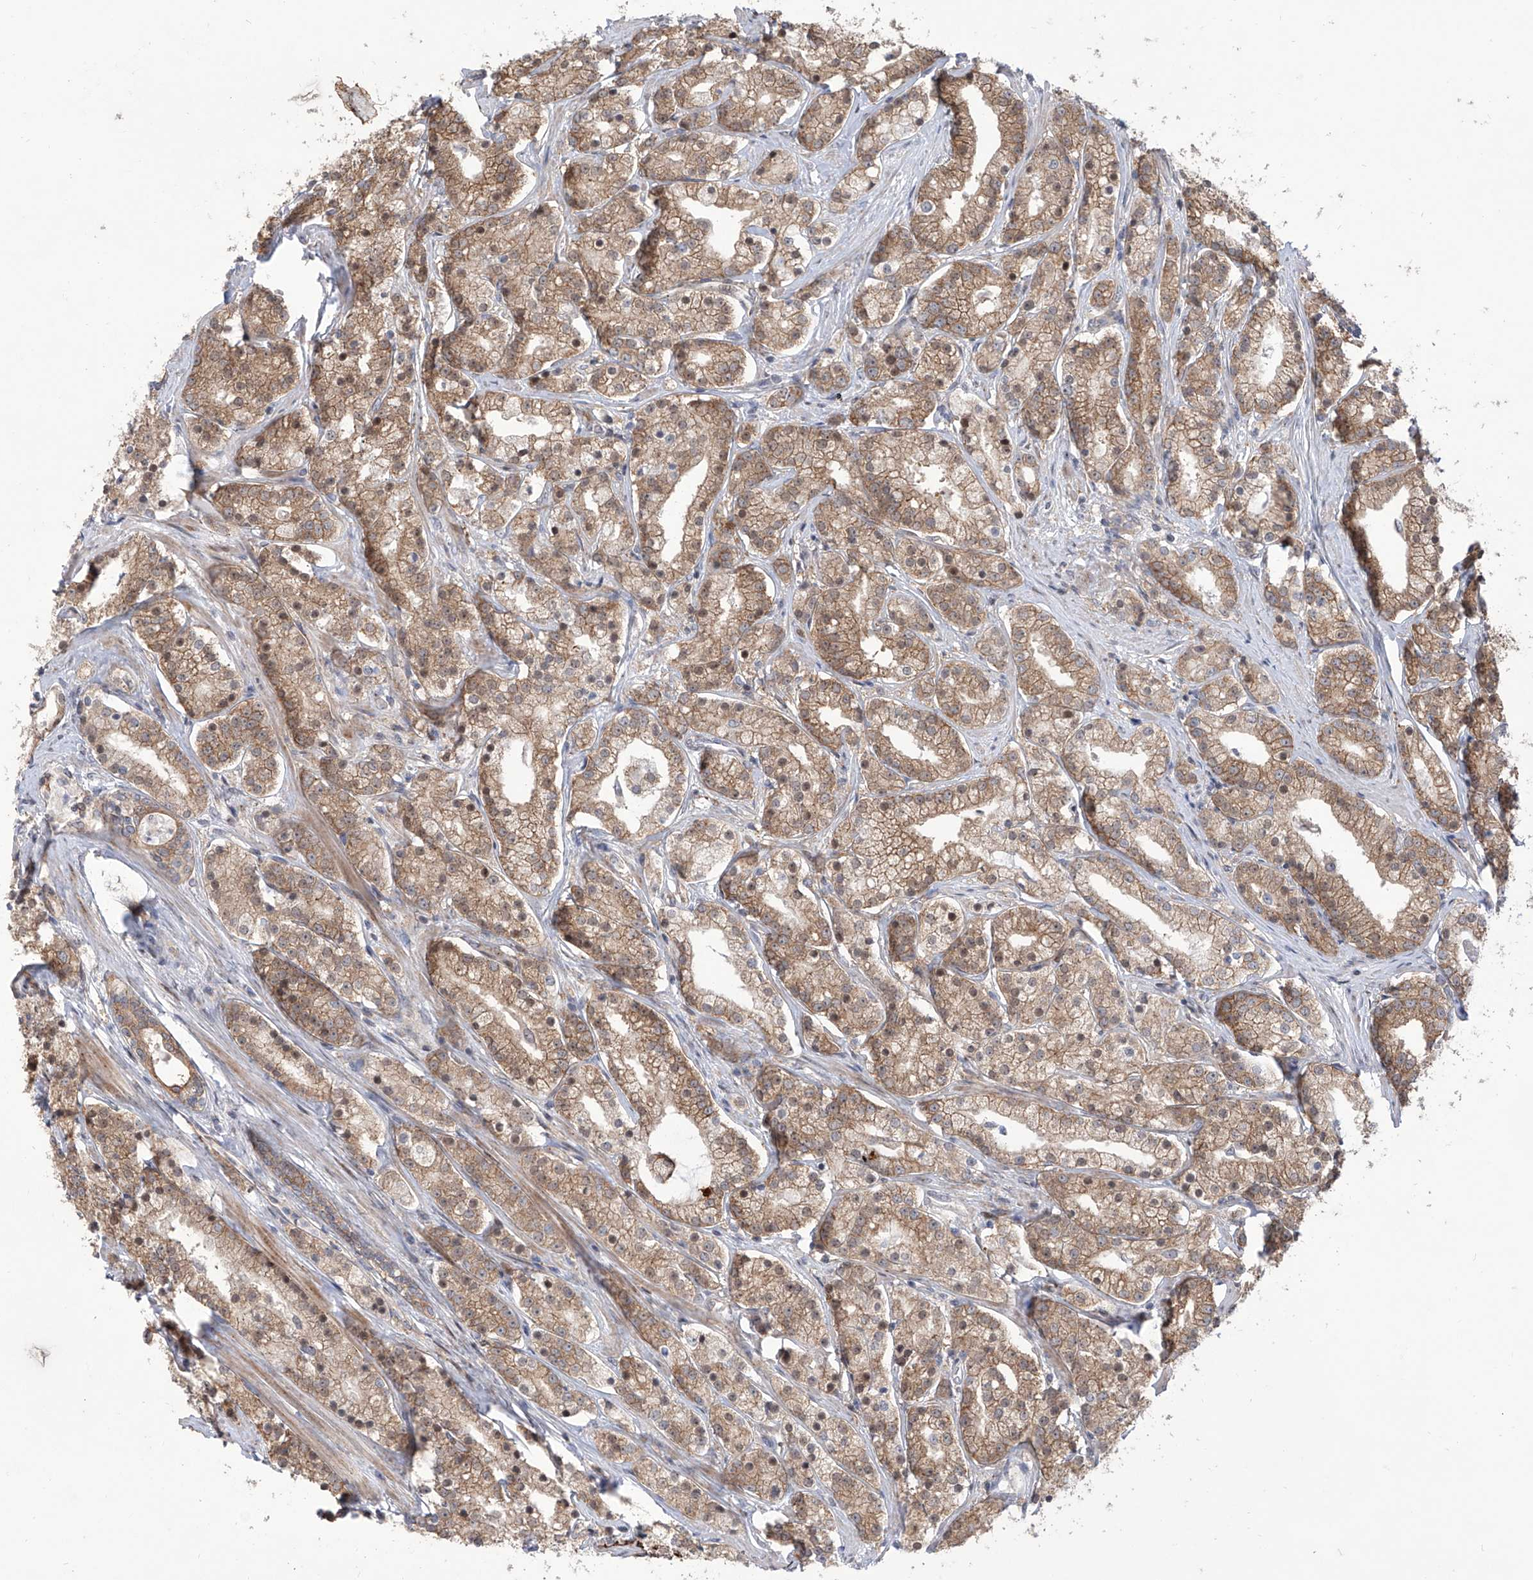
{"staining": {"intensity": "moderate", "quantity": ">75%", "location": "cytoplasmic/membranous"}, "tissue": "prostate cancer", "cell_type": "Tumor cells", "image_type": "cancer", "snomed": [{"axis": "morphology", "description": "Adenocarcinoma, High grade"}, {"axis": "topography", "description": "Prostate"}], "caption": "Protein expression analysis of prostate cancer (high-grade adenocarcinoma) shows moderate cytoplasmic/membranous staining in approximately >75% of tumor cells.", "gene": "LRRC1", "patient": {"sex": "male", "age": 69}}